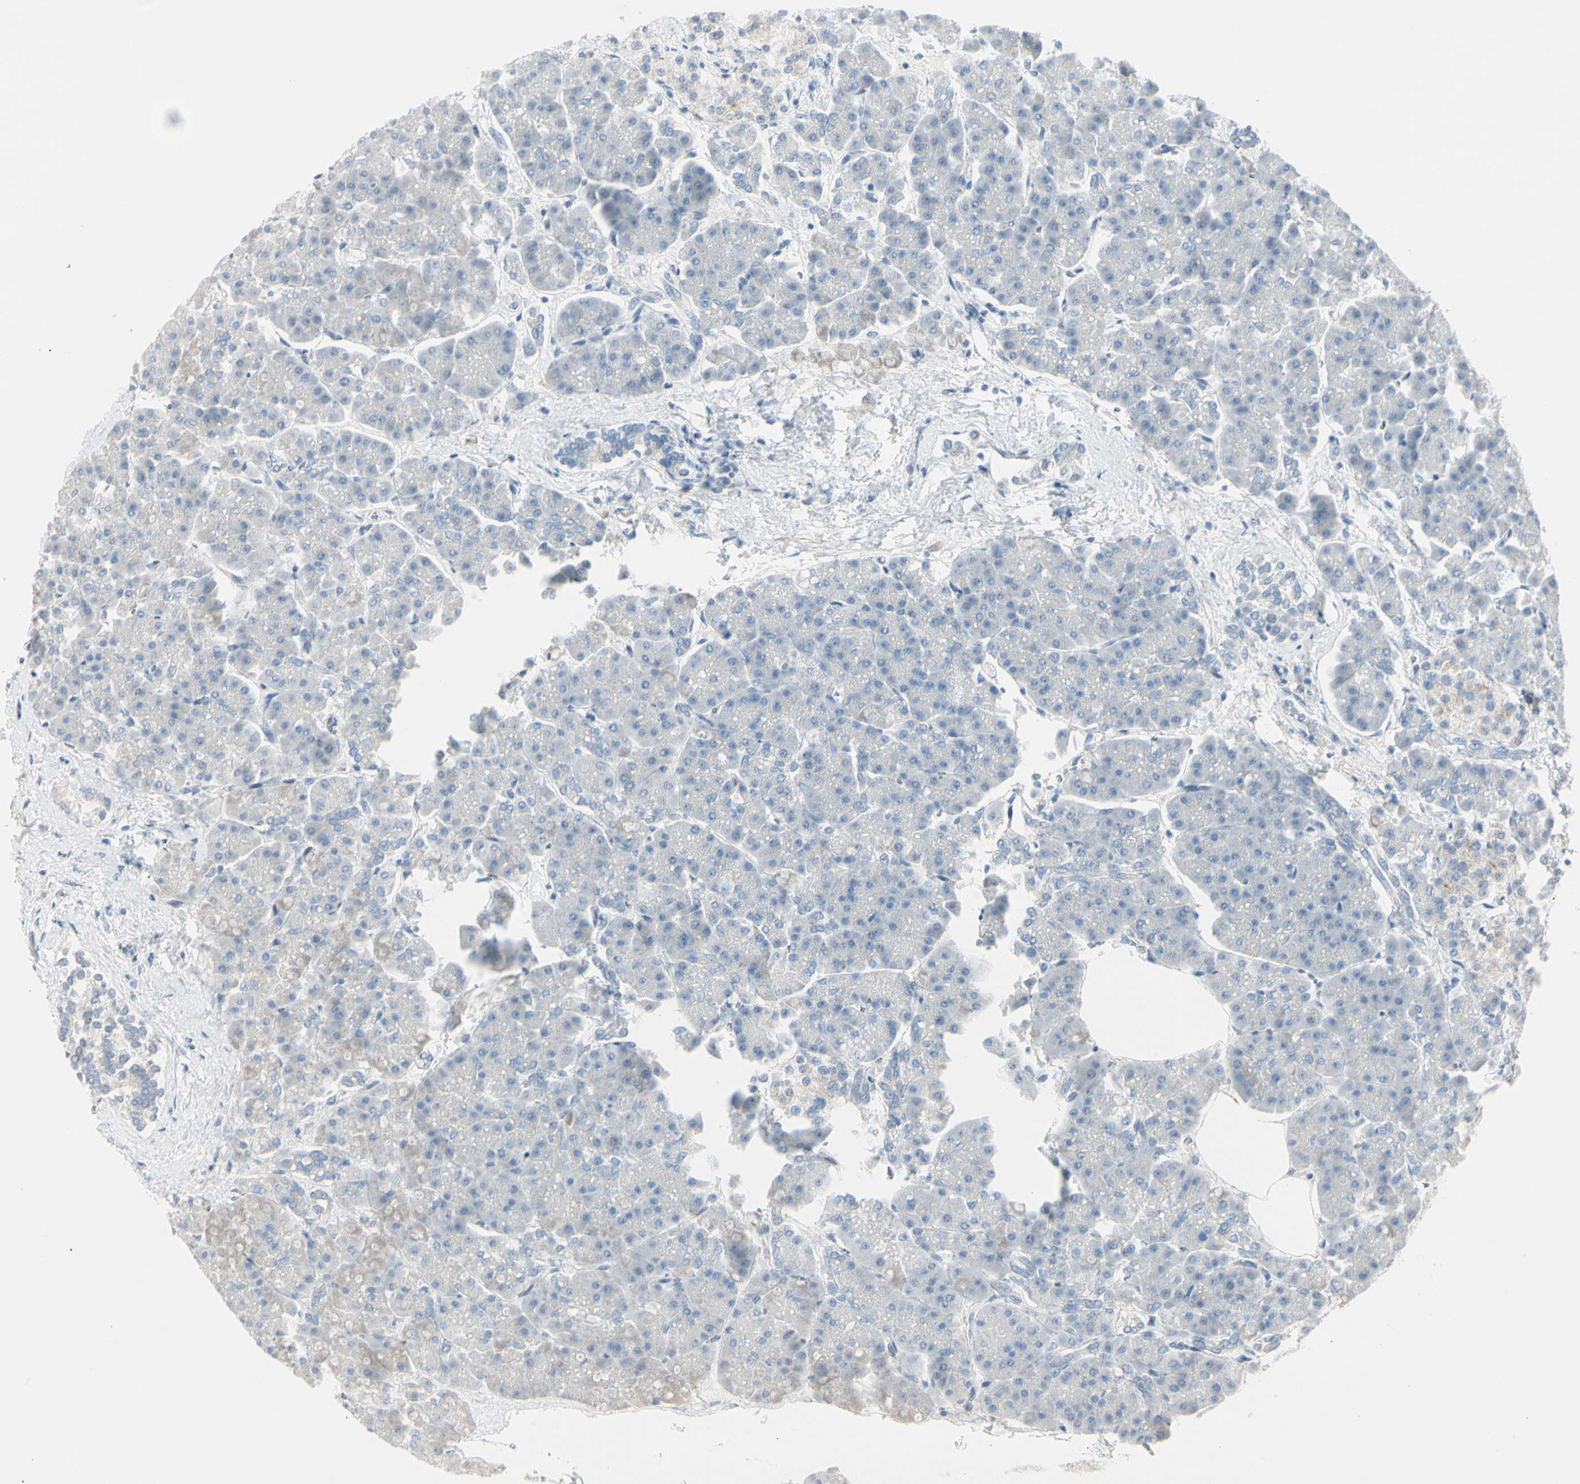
{"staining": {"intensity": "negative", "quantity": "none", "location": "none"}, "tissue": "pancreas", "cell_type": "Exocrine glandular cells", "image_type": "normal", "snomed": [{"axis": "morphology", "description": "Normal tissue, NOS"}, {"axis": "topography", "description": "Pancreas"}], "caption": "An immunohistochemistry histopathology image of normal pancreas is shown. There is no staining in exocrine glandular cells of pancreas.", "gene": "CACNA2D1", "patient": {"sex": "female", "age": 70}}